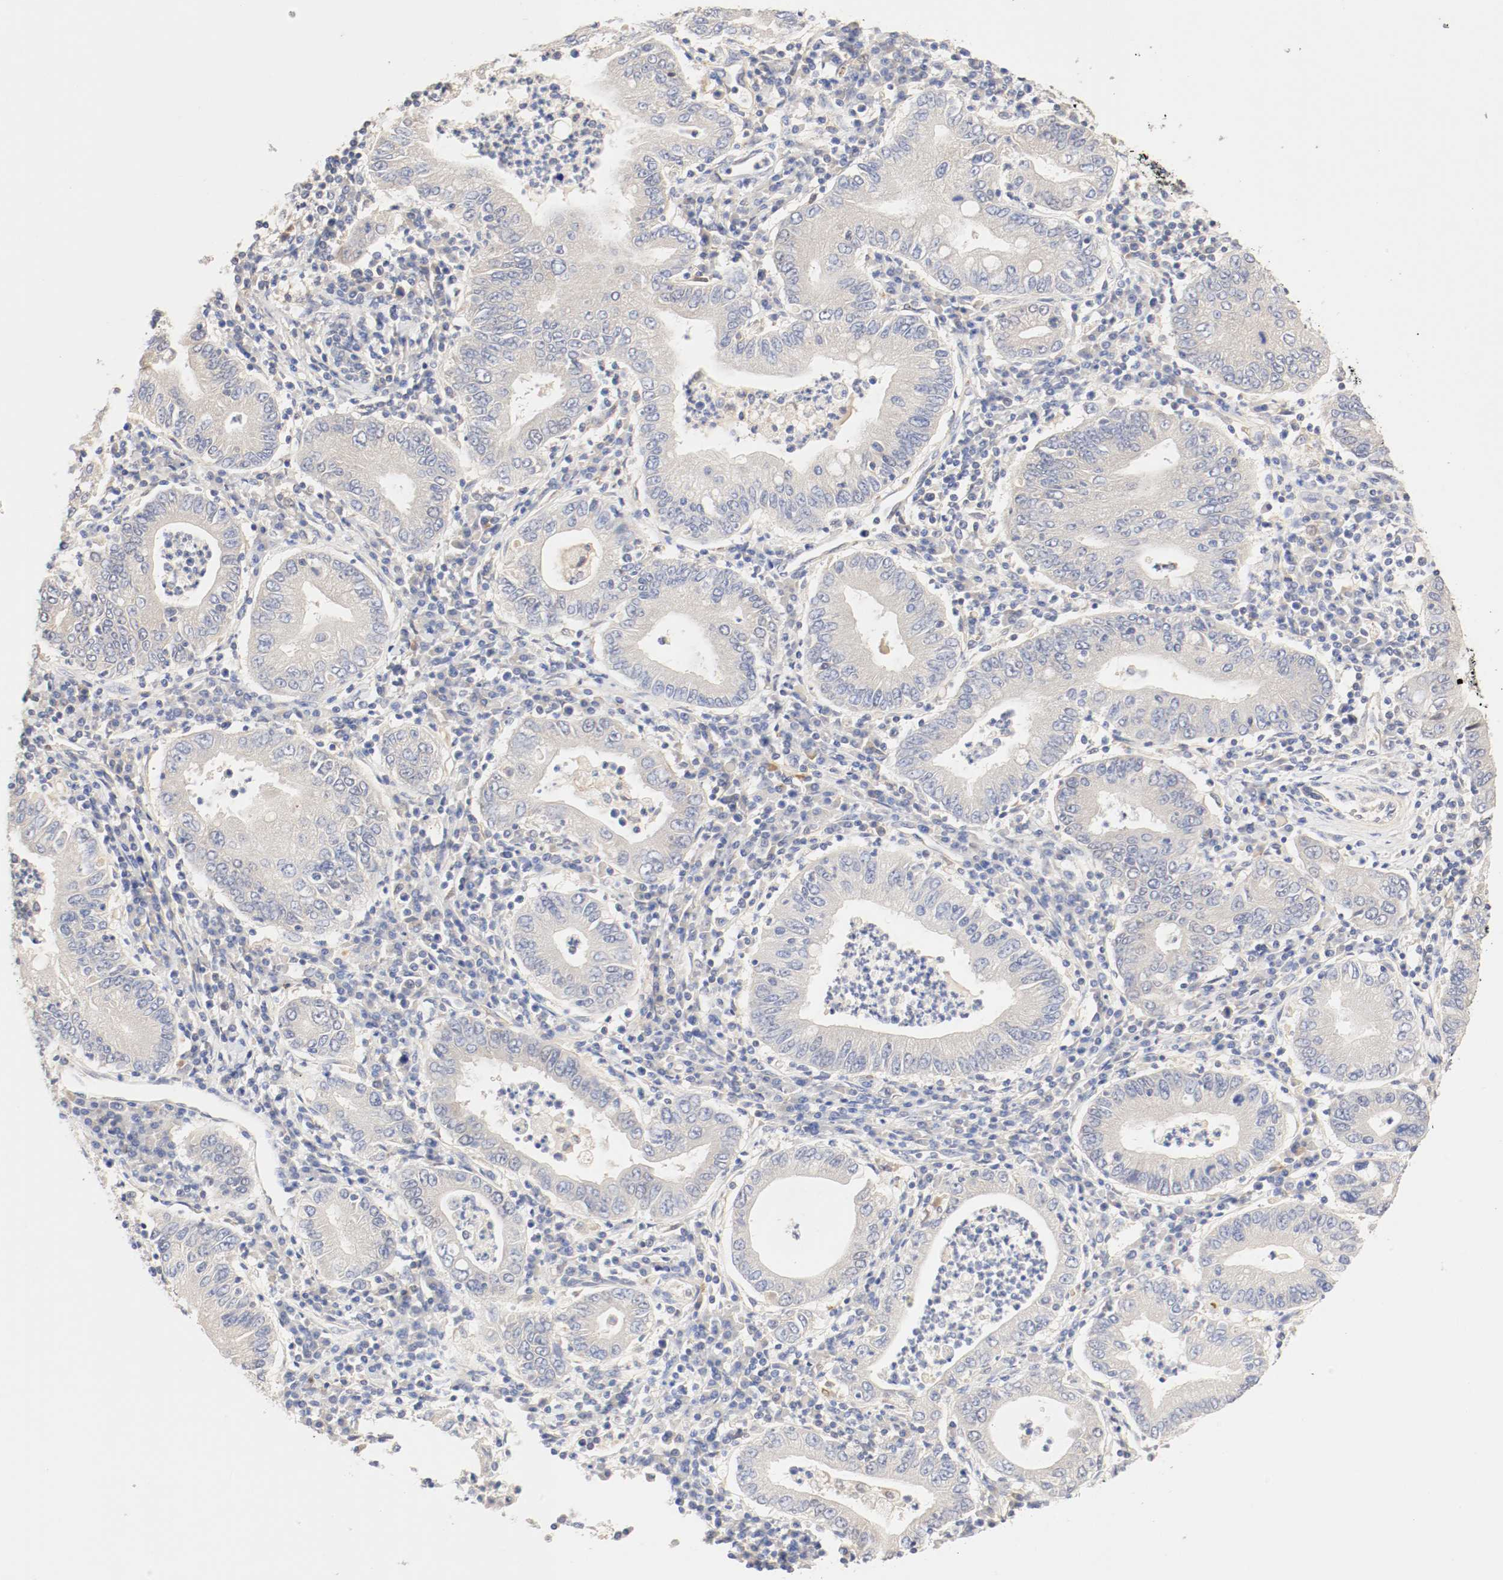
{"staining": {"intensity": "weak", "quantity": "25%-75%", "location": "cytoplasmic/membranous"}, "tissue": "stomach cancer", "cell_type": "Tumor cells", "image_type": "cancer", "snomed": [{"axis": "morphology", "description": "Normal tissue, NOS"}, {"axis": "morphology", "description": "Adenocarcinoma, NOS"}, {"axis": "topography", "description": "Esophagus"}, {"axis": "topography", "description": "Stomach, upper"}, {"axis": "topography", "description": "Peripheral nerve tissue"}], "caption": "Protein staining demonstrates weak cytoplasmic/membranous positivity in approximately 25%-75% of tumor cells in stomach cancer.", "gene": "GIT1", "patient": {"sex": "male", "age": 62}}